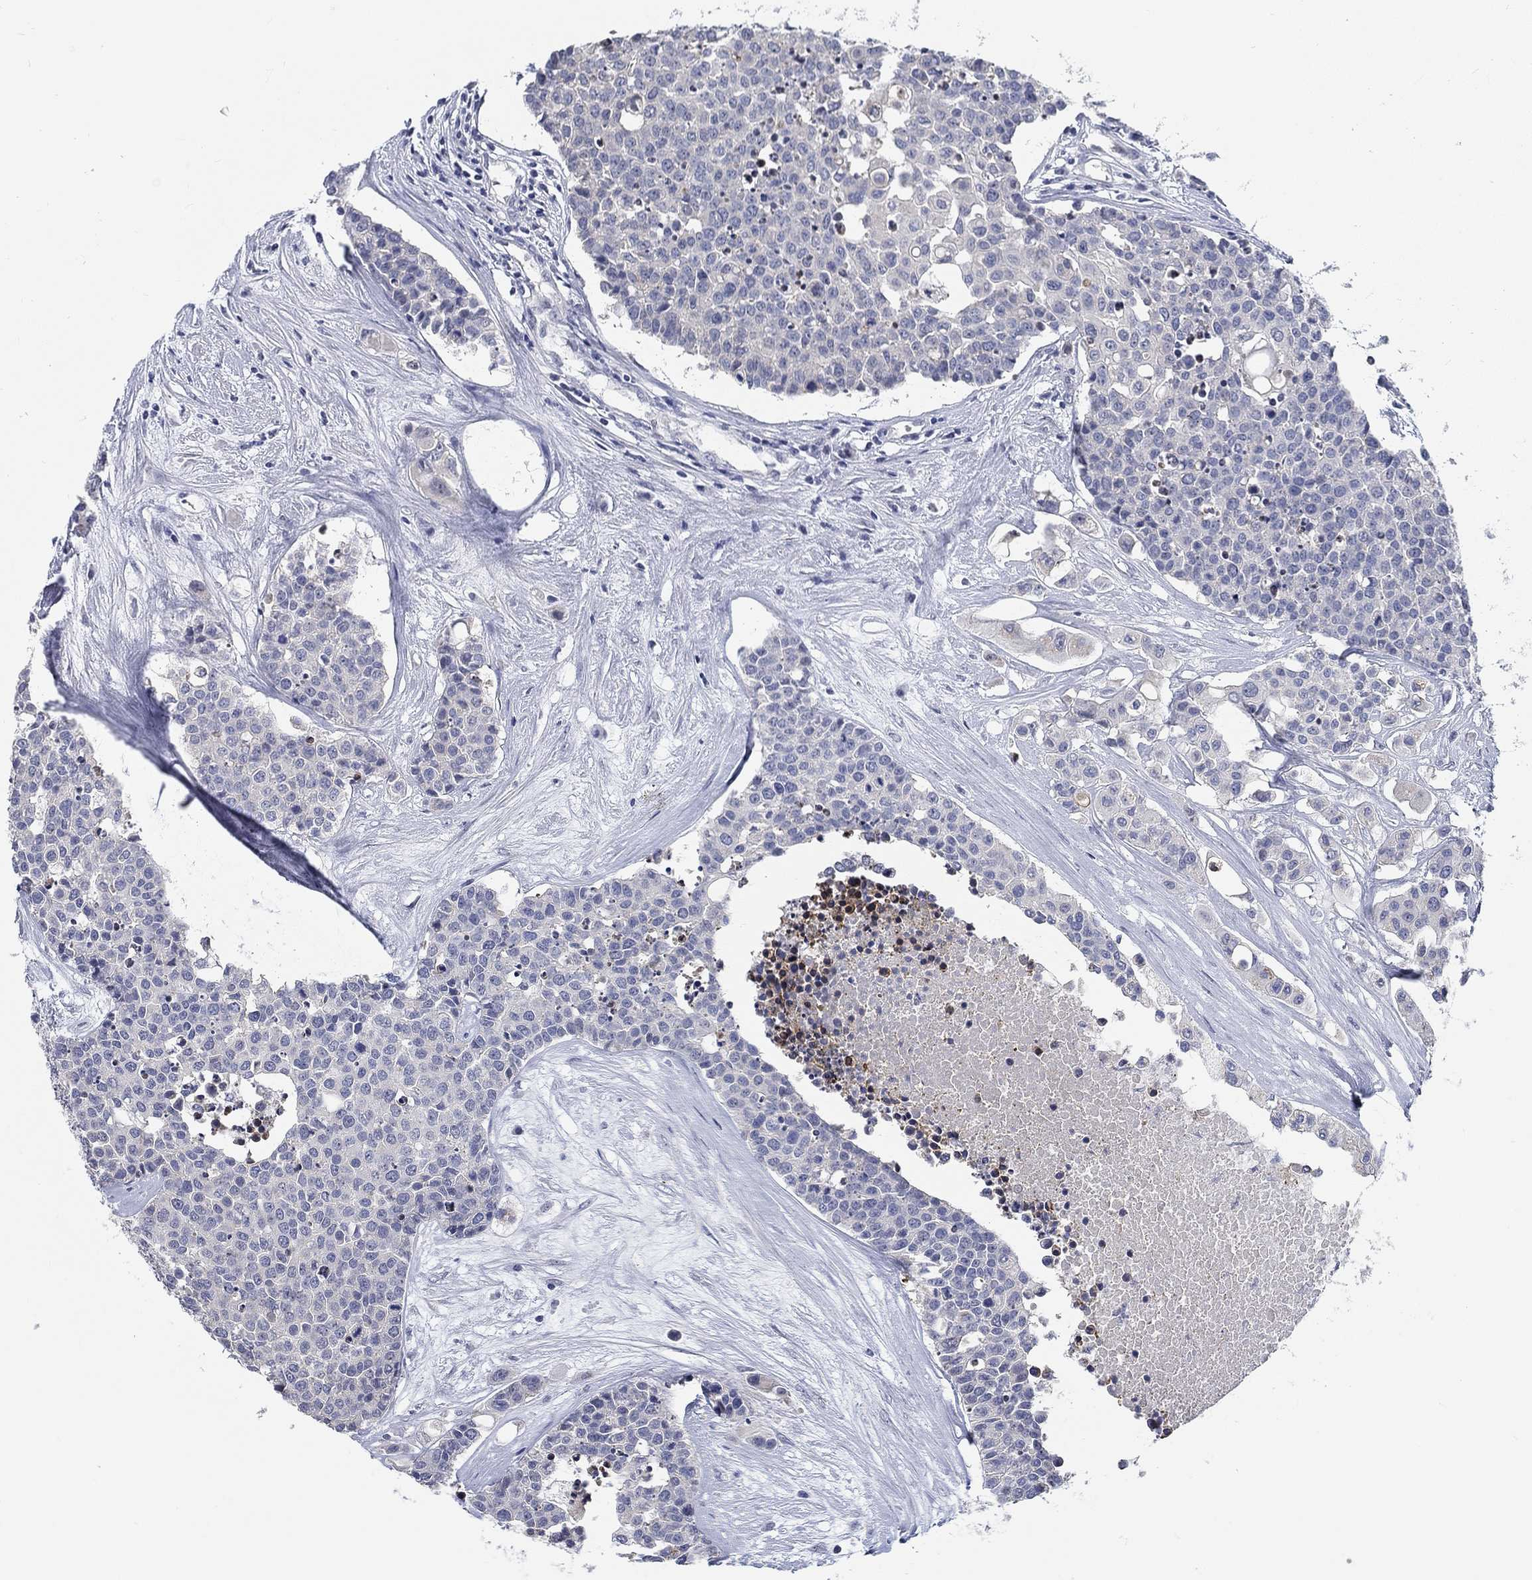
{"staining": {"intensity": "negative", "quantity": "none", "location": "none"}, "tissue": "carcinoid", "cell_type": "Tumor cells", "image_type": "cancer", "snomed": [{"axis": "morphology", "description": "Carcinoid, malignant, NOS"}, {"axis": "topography", "description": "Colon"}], "caption": "A photomicrograph of malignant carcinoid stained for a protein displays no brown staining in tumor cells.", "gene": "SMIM18", "patient": {"sex": "male", "age": 81}}